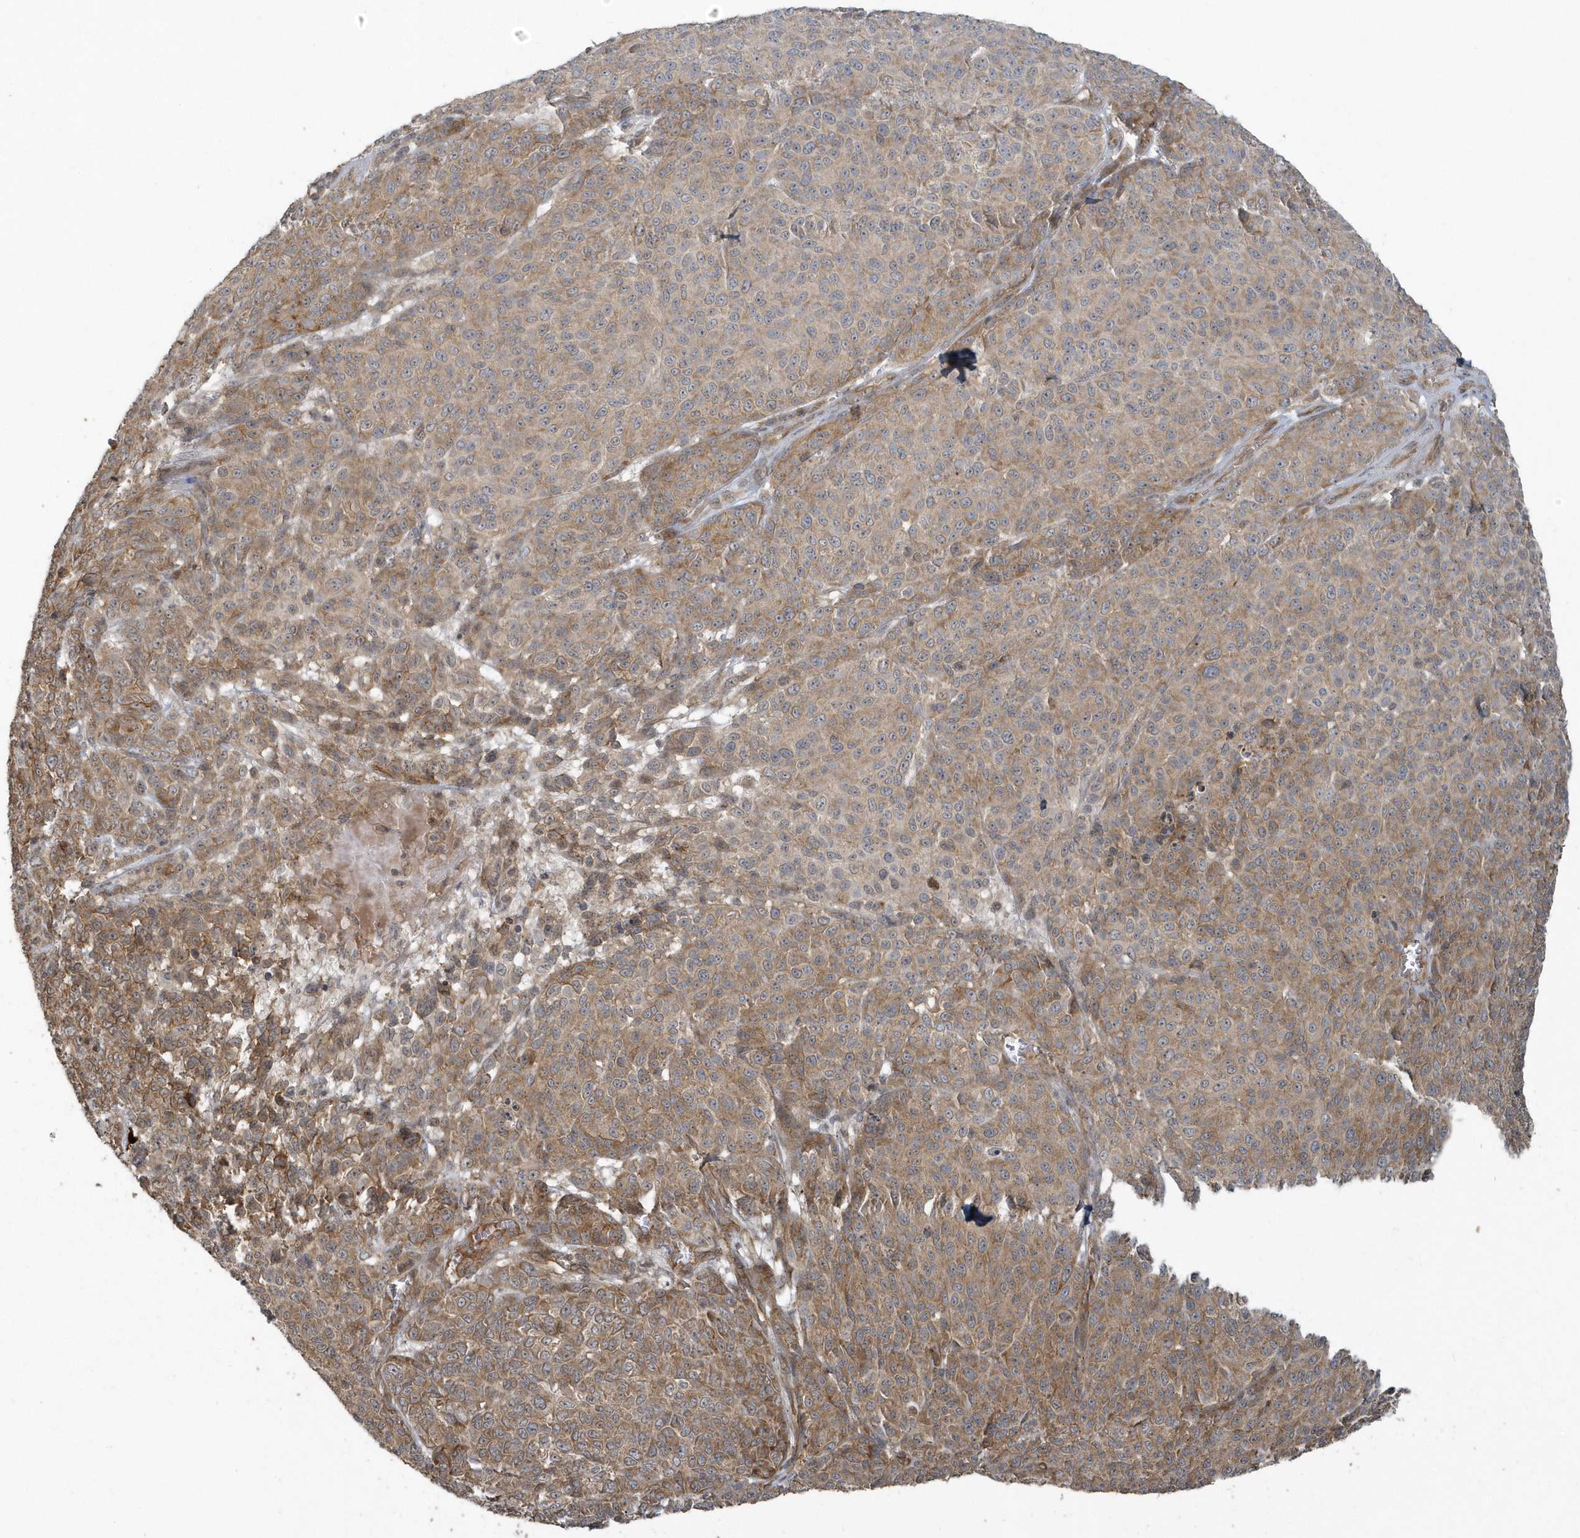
{"staining": {"intensity": "moderate", "quantity": ">75%", "location": "cytoplasmic/membranous"}, "tissue": "melanoma", "cell_type": "Tumor cells", "image_type": "cancer", "snomed": [{"axis": "morphology", "description": "Malignant melanoma, NOS"}, {"axis": "topography", "description": "Skin"}], "caption": "IHC image of malignant melanoma stained for a protein (brown), which exhibits medium levels of moderate cytoplasmic/membranous expression in about >75% of tumor cells.", "gene": "STIM2", "patient": {"sex": "male", "age": 49}}